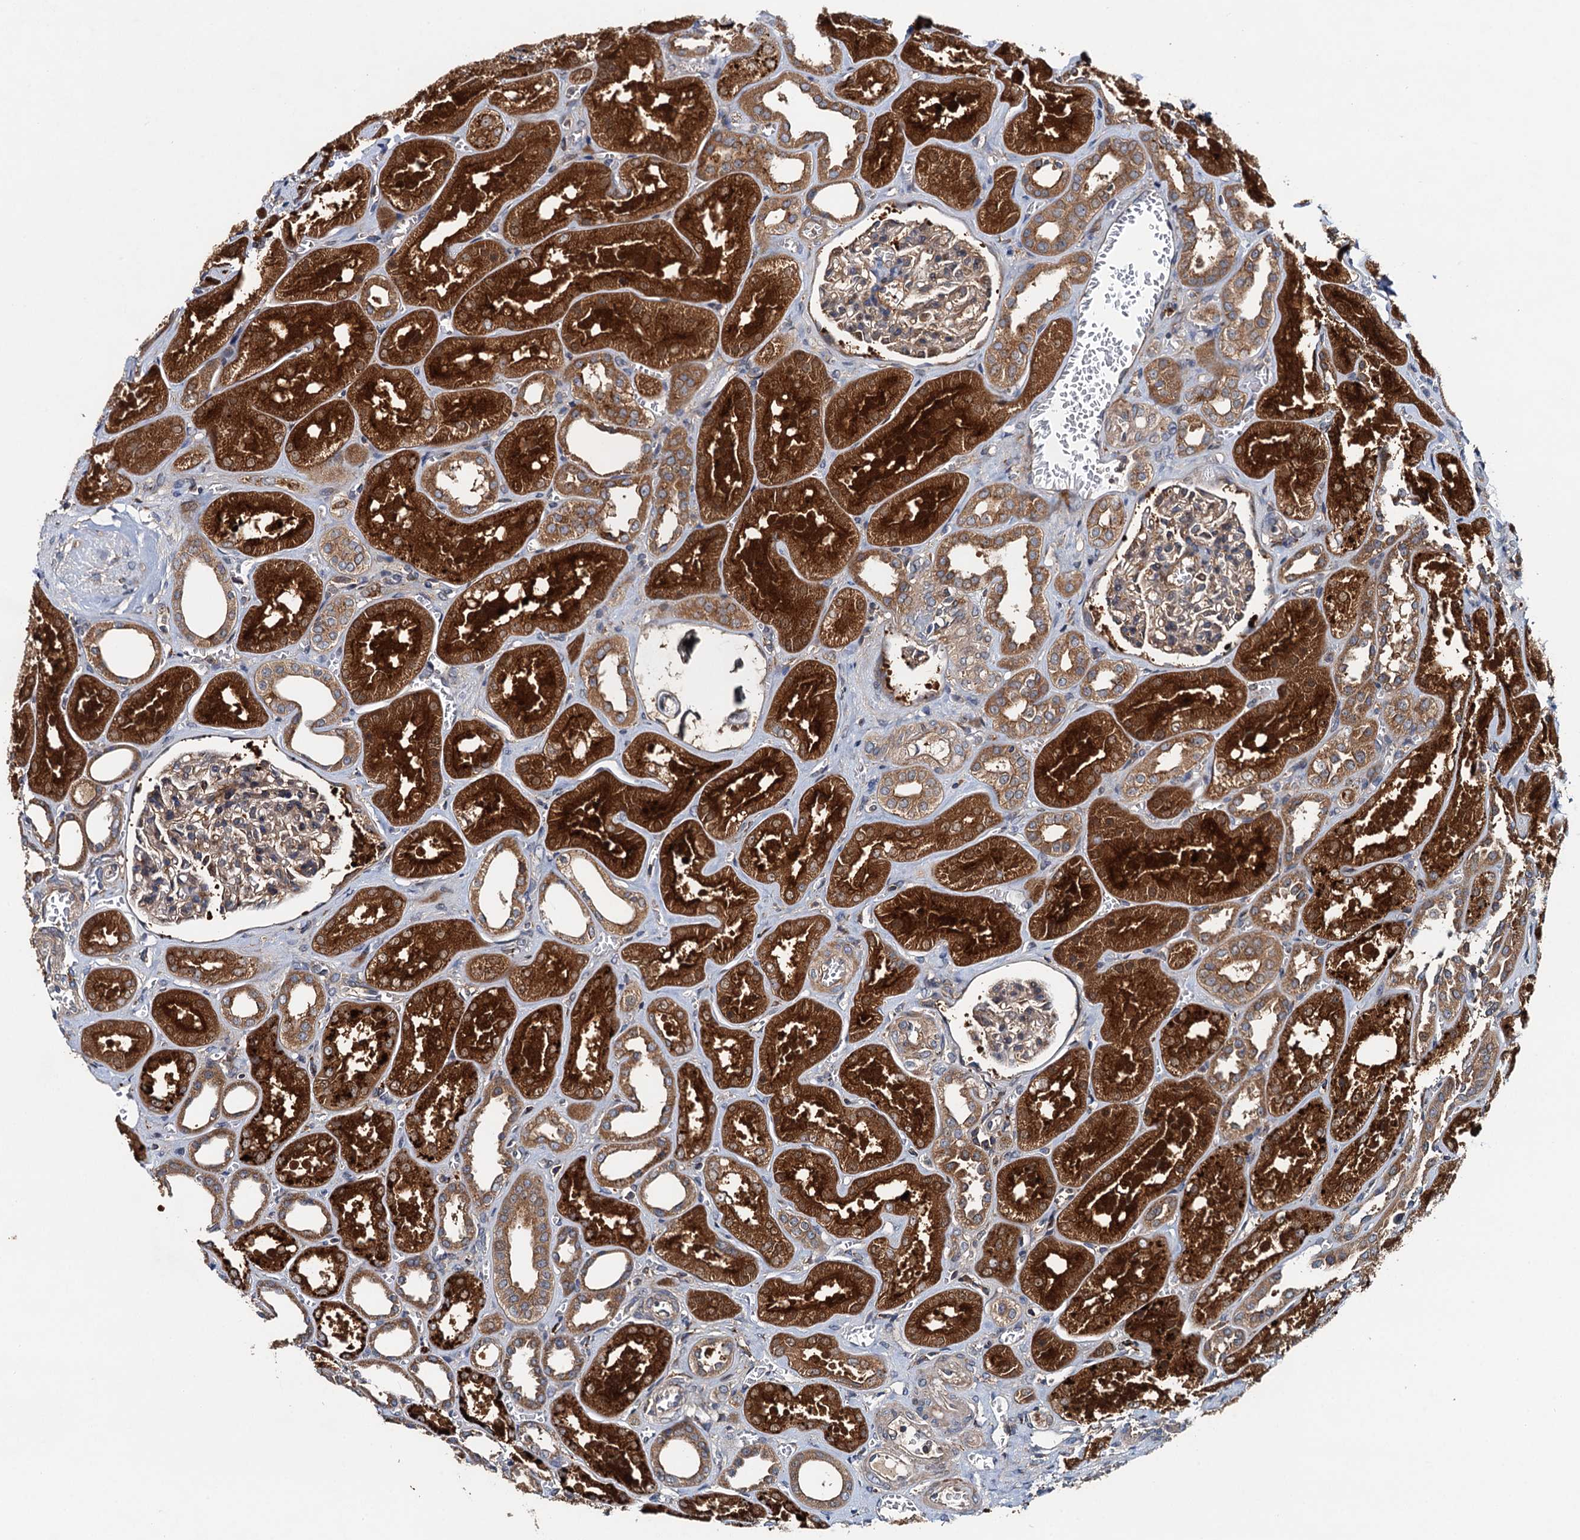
{"staining": {"intensity": "moderate", "quantity": "<25%", "location": "cytoplasmic/membranous"}, "tissue": "kidney", "cell_type": "Cells in glomeruli", "image_type": "normal", "snomed": [{"axis": "morphology", "description": "Normal tissue, NOS"}, {"axis": "morphology", "description": "Adenocarcinoma, NOS"}, {"axis": "topography", "description": "Kidney"}], "caption": "Immunohistochemistry (IHC) (DAB) staining of benign human kidney demonstrates moderate cytoplasmic/membranous protein staining in about <25% of cells in glomeruli.", "gene": "EFL1", "patient": {"sex": "female", "age": 68}}